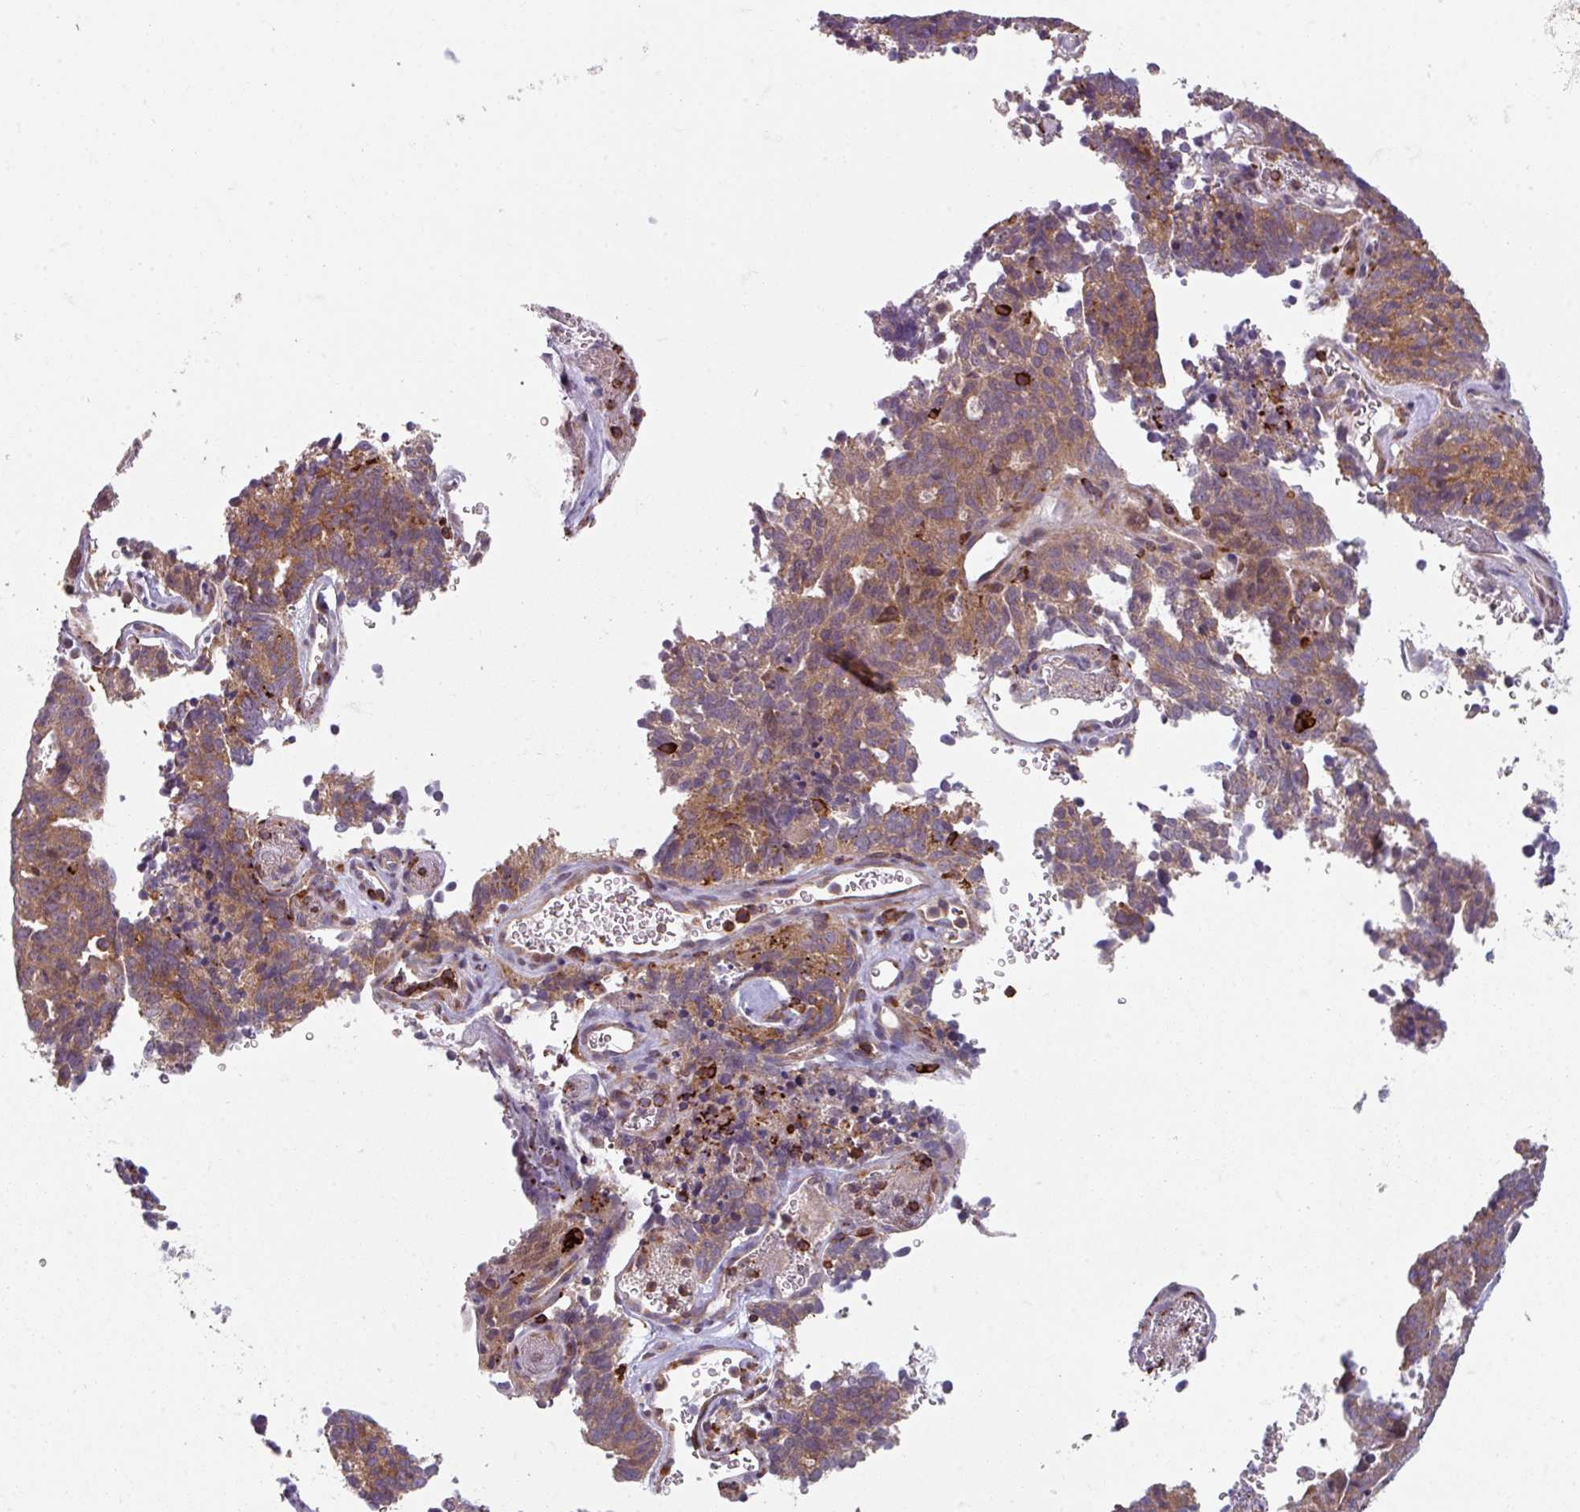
{"staining": {"intensity": "moderate", "quantity": ">75%", "location": "cytoplasmic/membranous"}, "tissue": "cervical cancer", "cell_type": "Tumor cells", "image_type": "cancer", "snomed": [{"axis": "morphology", "description": "Adenocarcinoma, NOS"}, {"axis": "topography", "description": "Cervix"}], "caption": "This is a photomicrograph of immunohistochemistry staining of cervical cancer (adenocarcinoma), which shows moderate staining in the cytoplasmic/membranous of tumor cells.", "gene": "NEDD9", "patient": {"sex": "female", "age": 38}}